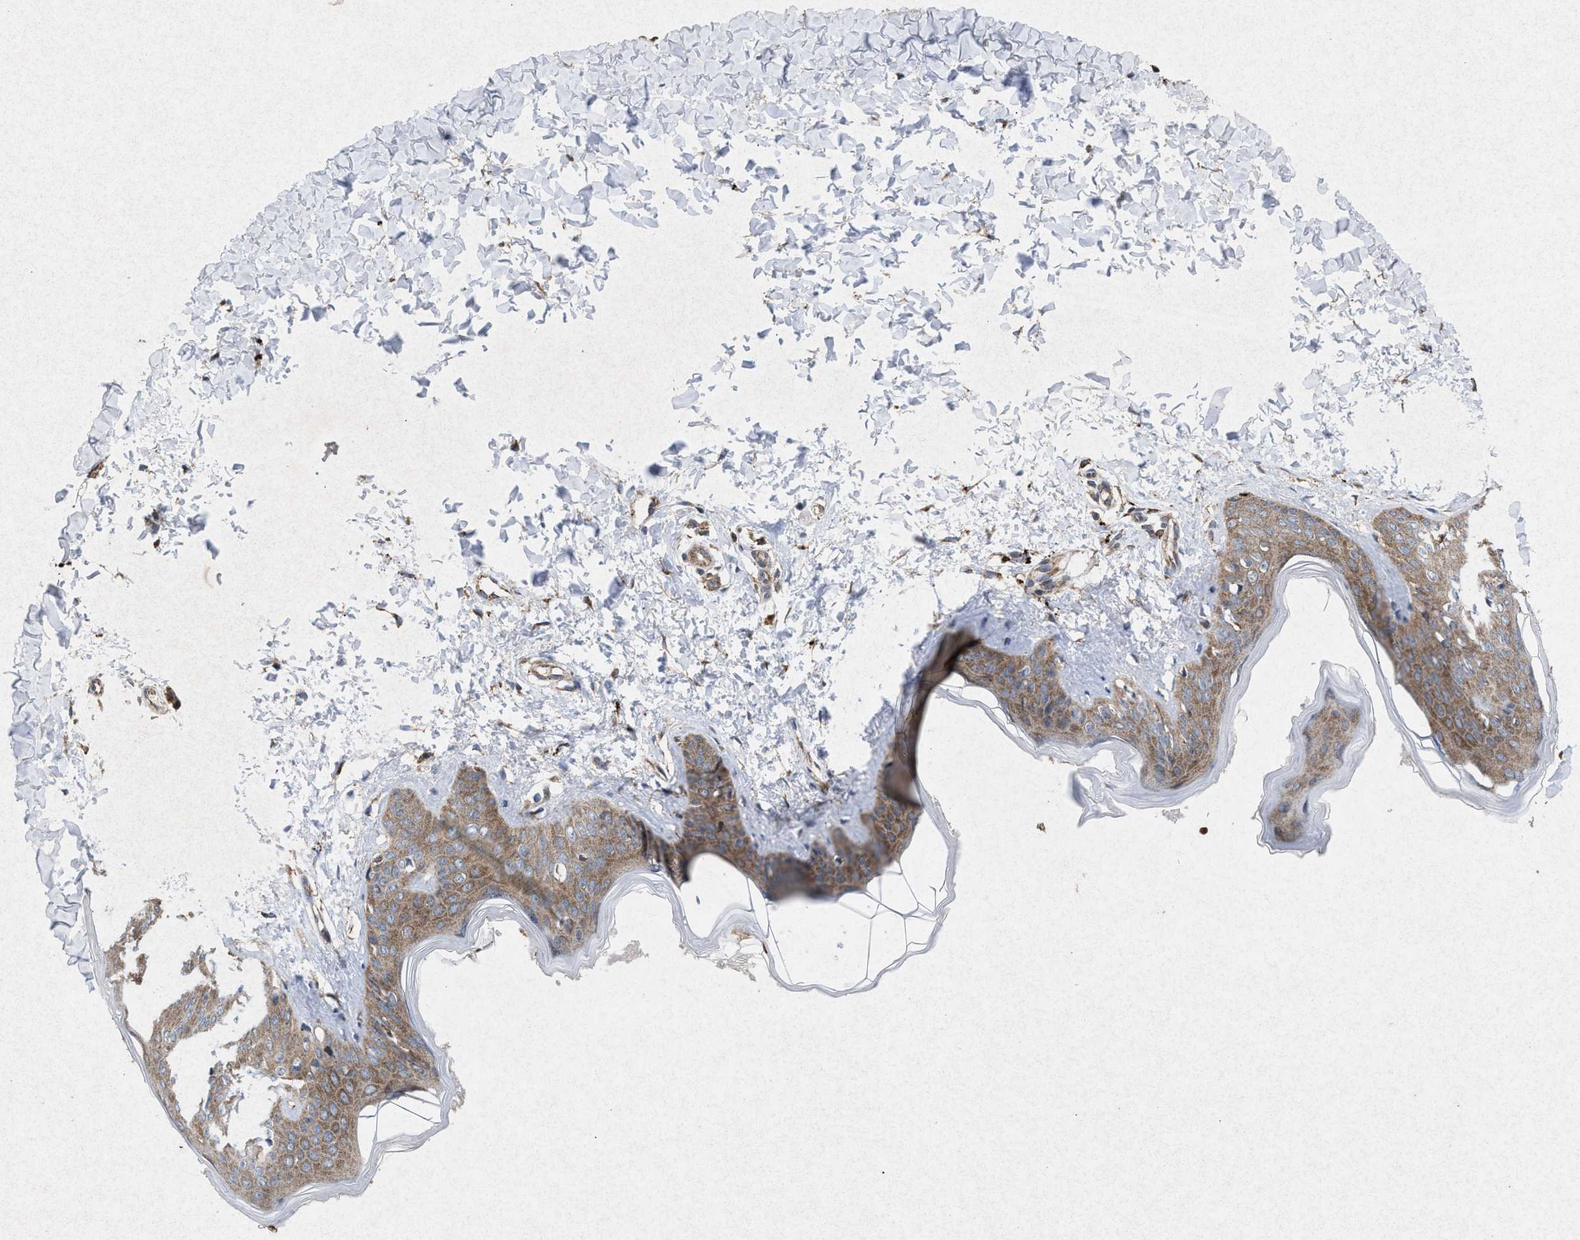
{"staining": {"intensity": "strong", "quantity": ">75%", "location": "nuclear"}, "tissue": "skin", "cell_type": "Fibroblasts", "image_type": "normal", "snomed": [{"axis": "morphology", "description": "Normal tissue, NOS"}, {"axis": "topography", "description": "Skin"}], "caption": "An image showing strong nuclear expression in approximately >75% of fibroblasts in unremarkable skin, as visualized by brown immunohistochemical staining.", "gene": "MSI2", "patient": {"sex": "female", "age": 17}}